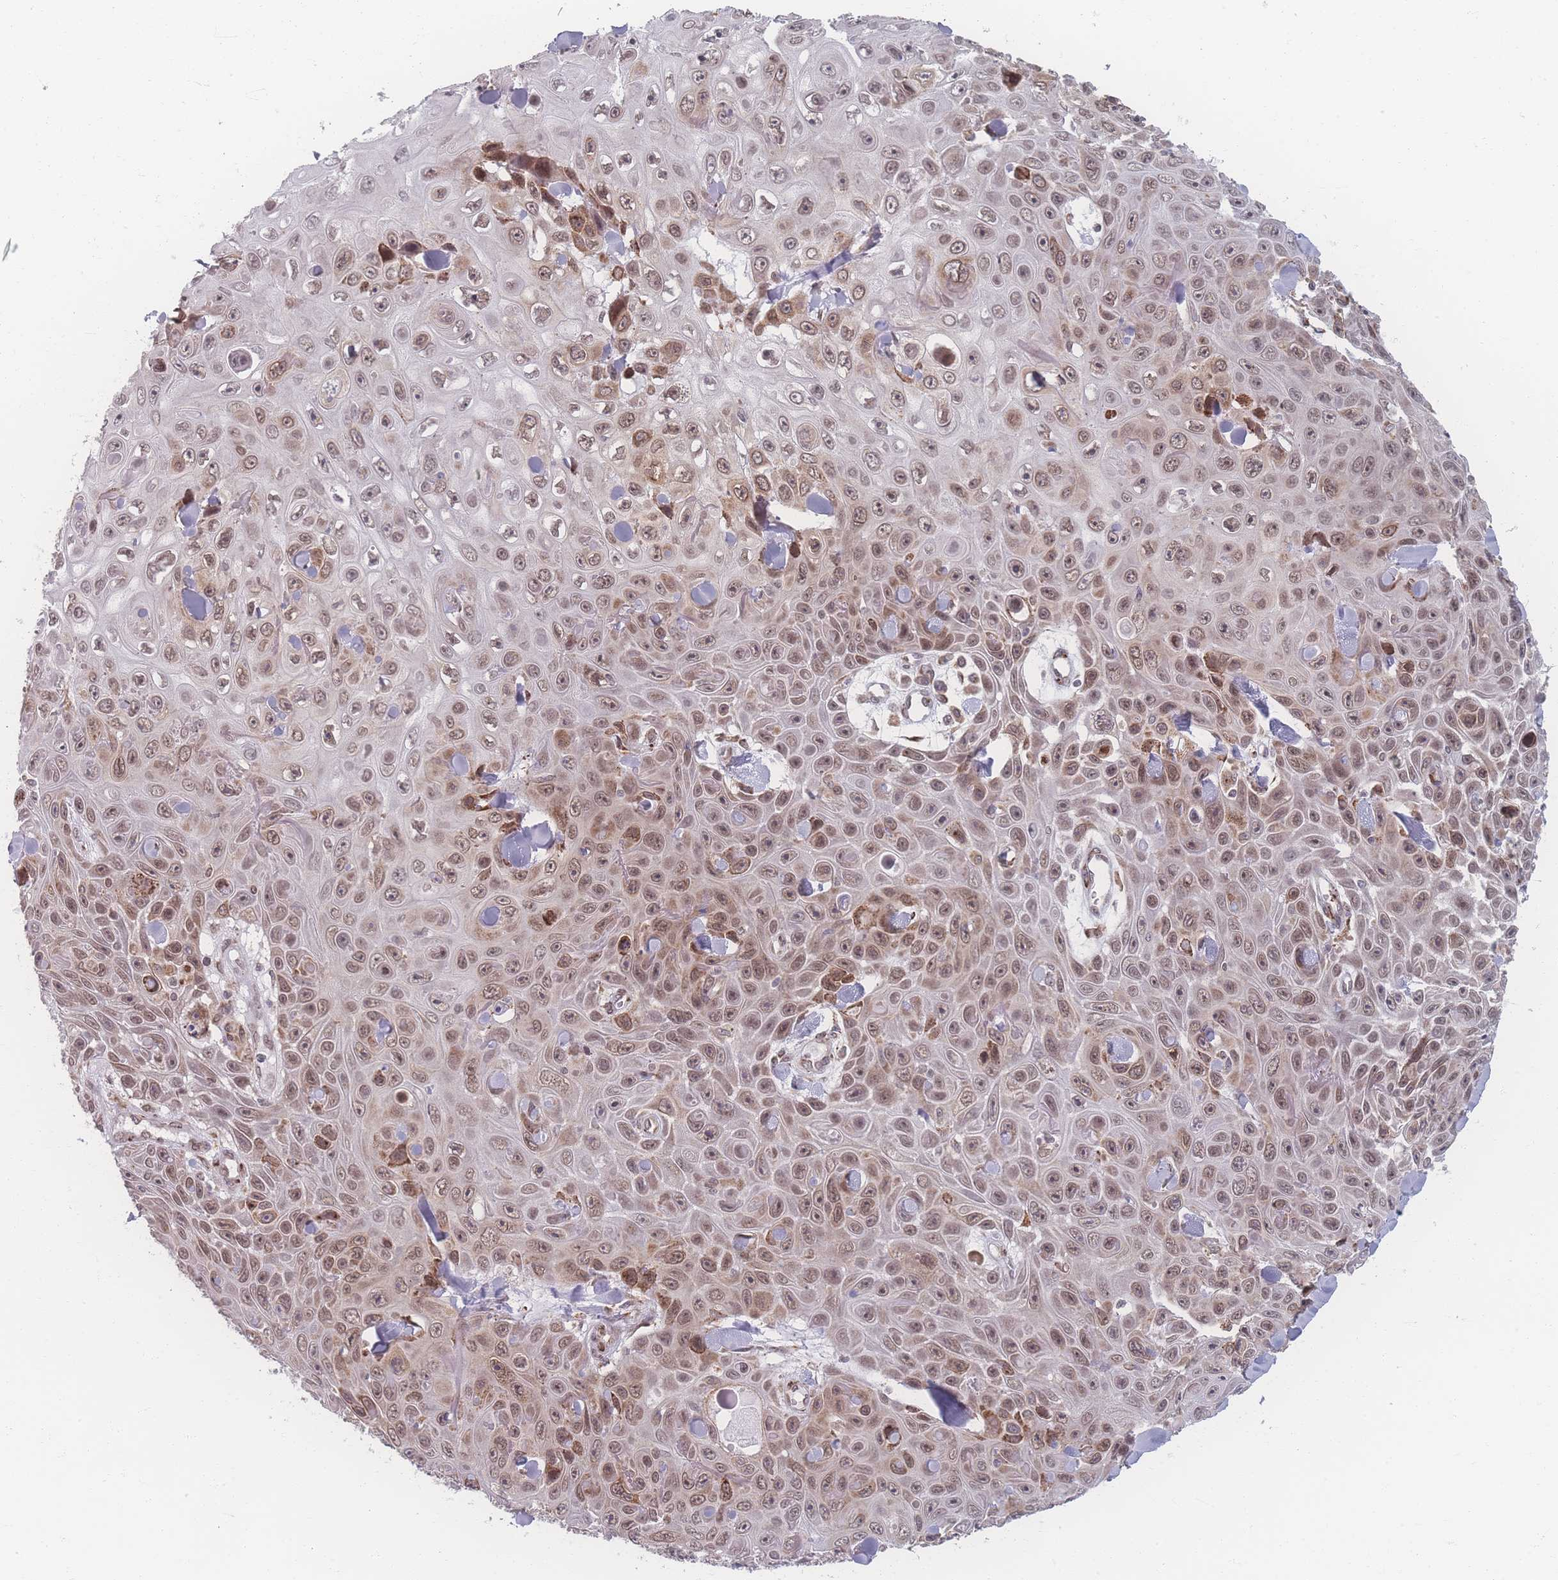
{"staining": {"intensity": "moderate", "quantity": ">75%", "location": "nuclear"}, "tissue": "skin cancer", "cell_type": "Tumor cells", "image_type": "cancer", "snomed": [{"axis": "morphology", "description": "Squamous cell carcinoma, NOS"}, {"axis": "topography", "description": "Skin"}], "caption": "Immunohistochemical staining of skin cancer (squamous cell carcinoma) demonstrates medium levels of moderate nuclear protein staining in about >75% of tumor cells. (Stains: DAB in brown, nuclei in blue, Microscopy: brightfield microscopy at high magnification).", "gene": "ZC3H13", "patient": {"sex": "male", "age": 82}}